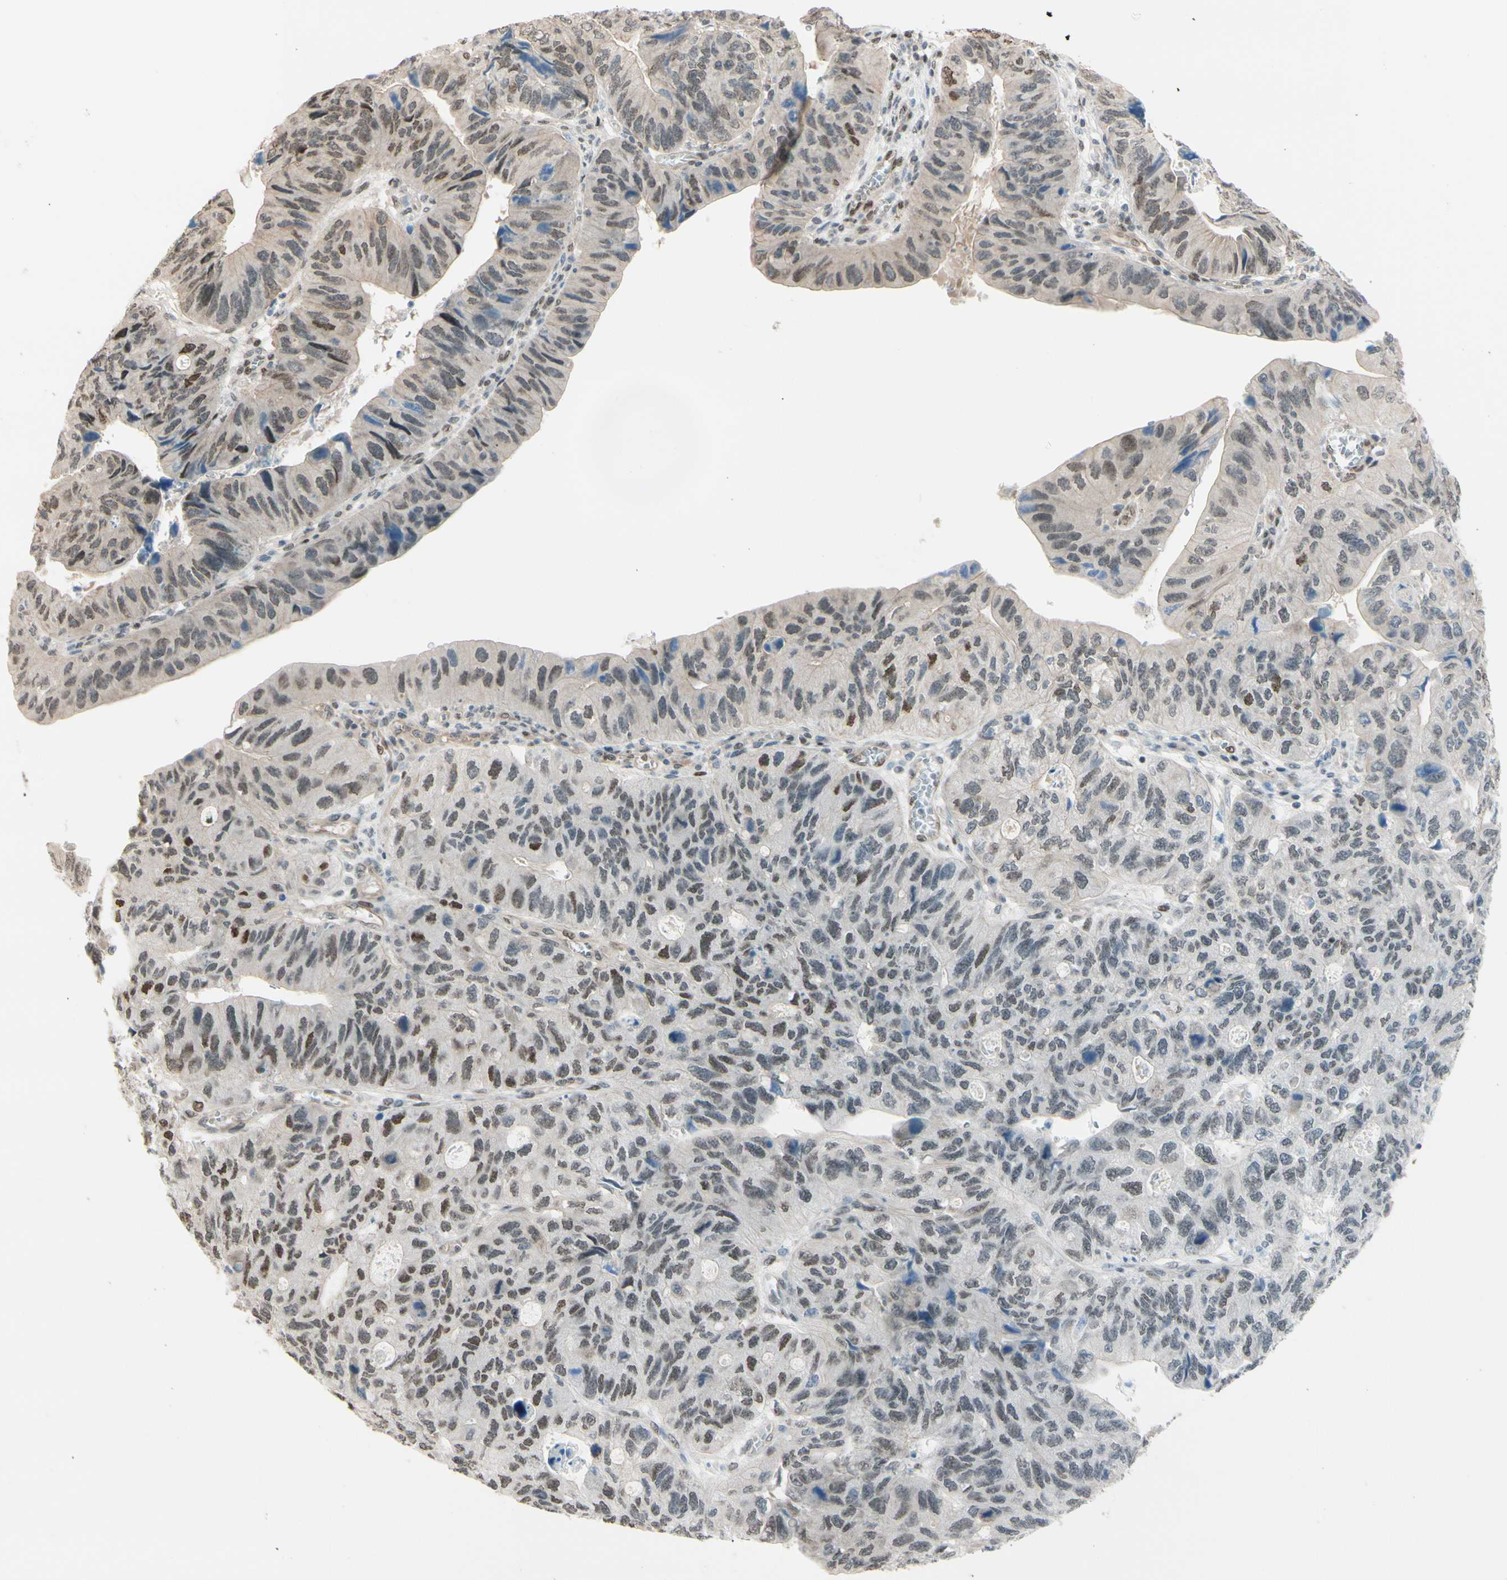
{"staining": {"intensity": "moderate", "quantity": "<25%", "location": "nuclear"}, "tissue": "stomach cancer", "cell_type": "Tumor cells", "image_type": "cancer", "snomed": [{"axis": "morphology", "description": "Adenocarcinoma, NOS"}, {"axis": "topography", "description": "Stomach"}], "caption": "A brown stain shows moderate nuclear expression of a protein in human stomach cancer tumor cells. The staining is performed using DAB (3,3'-diaminobenzidine) brown chromogen to label protein expression. The nuclei are counter-stained blue using hematoxylin.", "gene": "SUFU", "patient": {"sex": "male", "age": 59}}